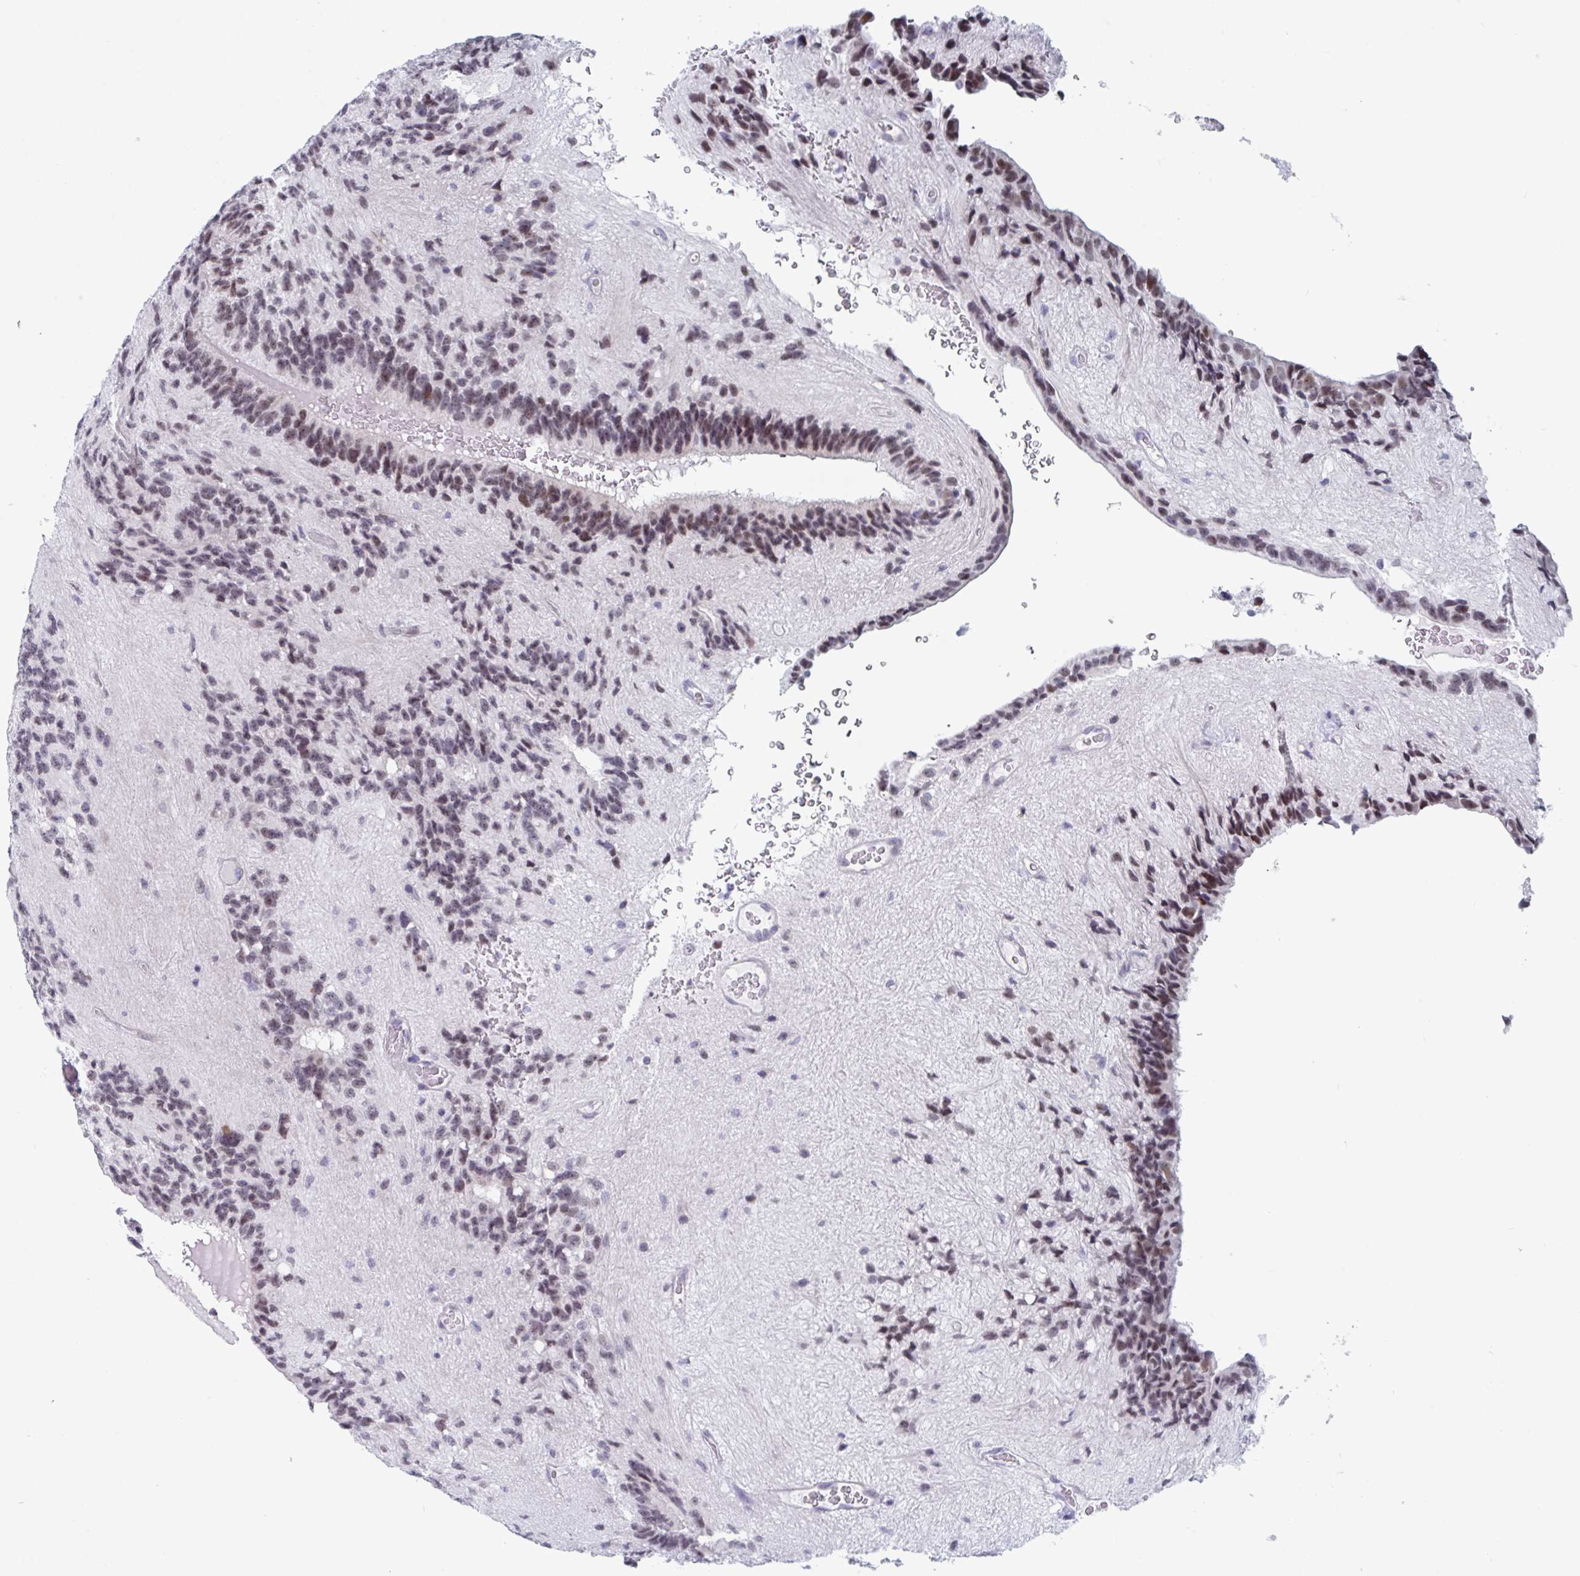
{"staining": {"intensity": "weak", "quantity": ">75%", "location": "nuclear"}, "tissue": "glioma", "cell_type": "Tumor cells", "image_type": "cancer", "snomed": [{"axis": "morphology", "description": "Glioma, malignant, Low grade"}, {"axis": "topography", "description": "Brain"}], "caption": "IHC histopathology image of neoplastic tissue: glioma stained using immunohistochemistry (IHC) shows low levels of weak protein expression localized specifically in the nuclear of tumor cells, appearing as a nuclear brown color.", "gene": "FOXA1", "patient": {"sex": "male", "age": 31}}